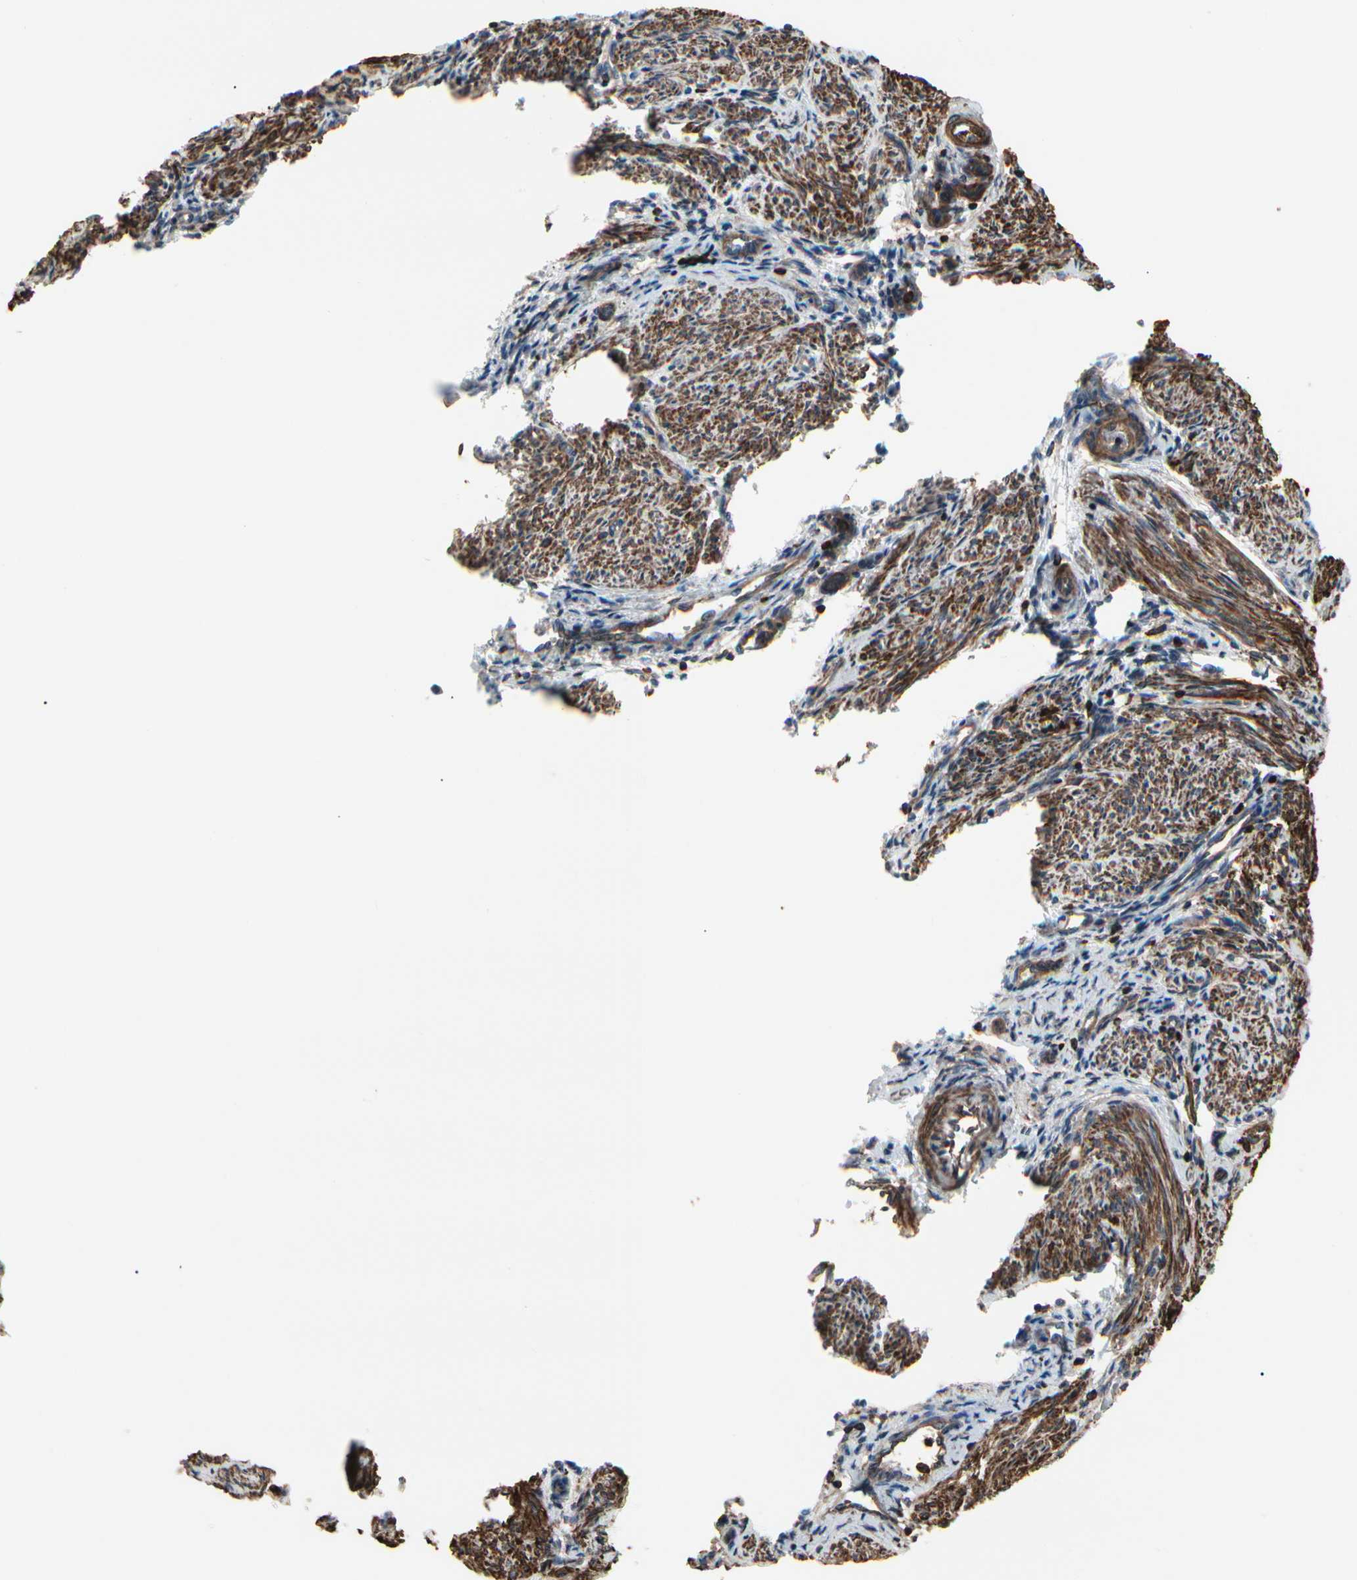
{"staining": {"intensity": "weak", "quantity": ">75%", "location": "cytoplasmic/membranous"}, "tissue": "endometrium", "cell_type": "Cells in endometrial stroma", "image_type": "normal", "snomed": [{"axis": "morphology", "description": "Normal tissue, NOS"}, {"axis": "topography", "description": "Endometrium"}], "caption": "A brown stain highlights weak cytoplasmic/membranous expression of a protein in cells in endometrial stroma of unremarkable human endometrium. Nuclei are stained in blue.", "gene": "MAPK13", "patient": {"sex": "female", "age": 36}}